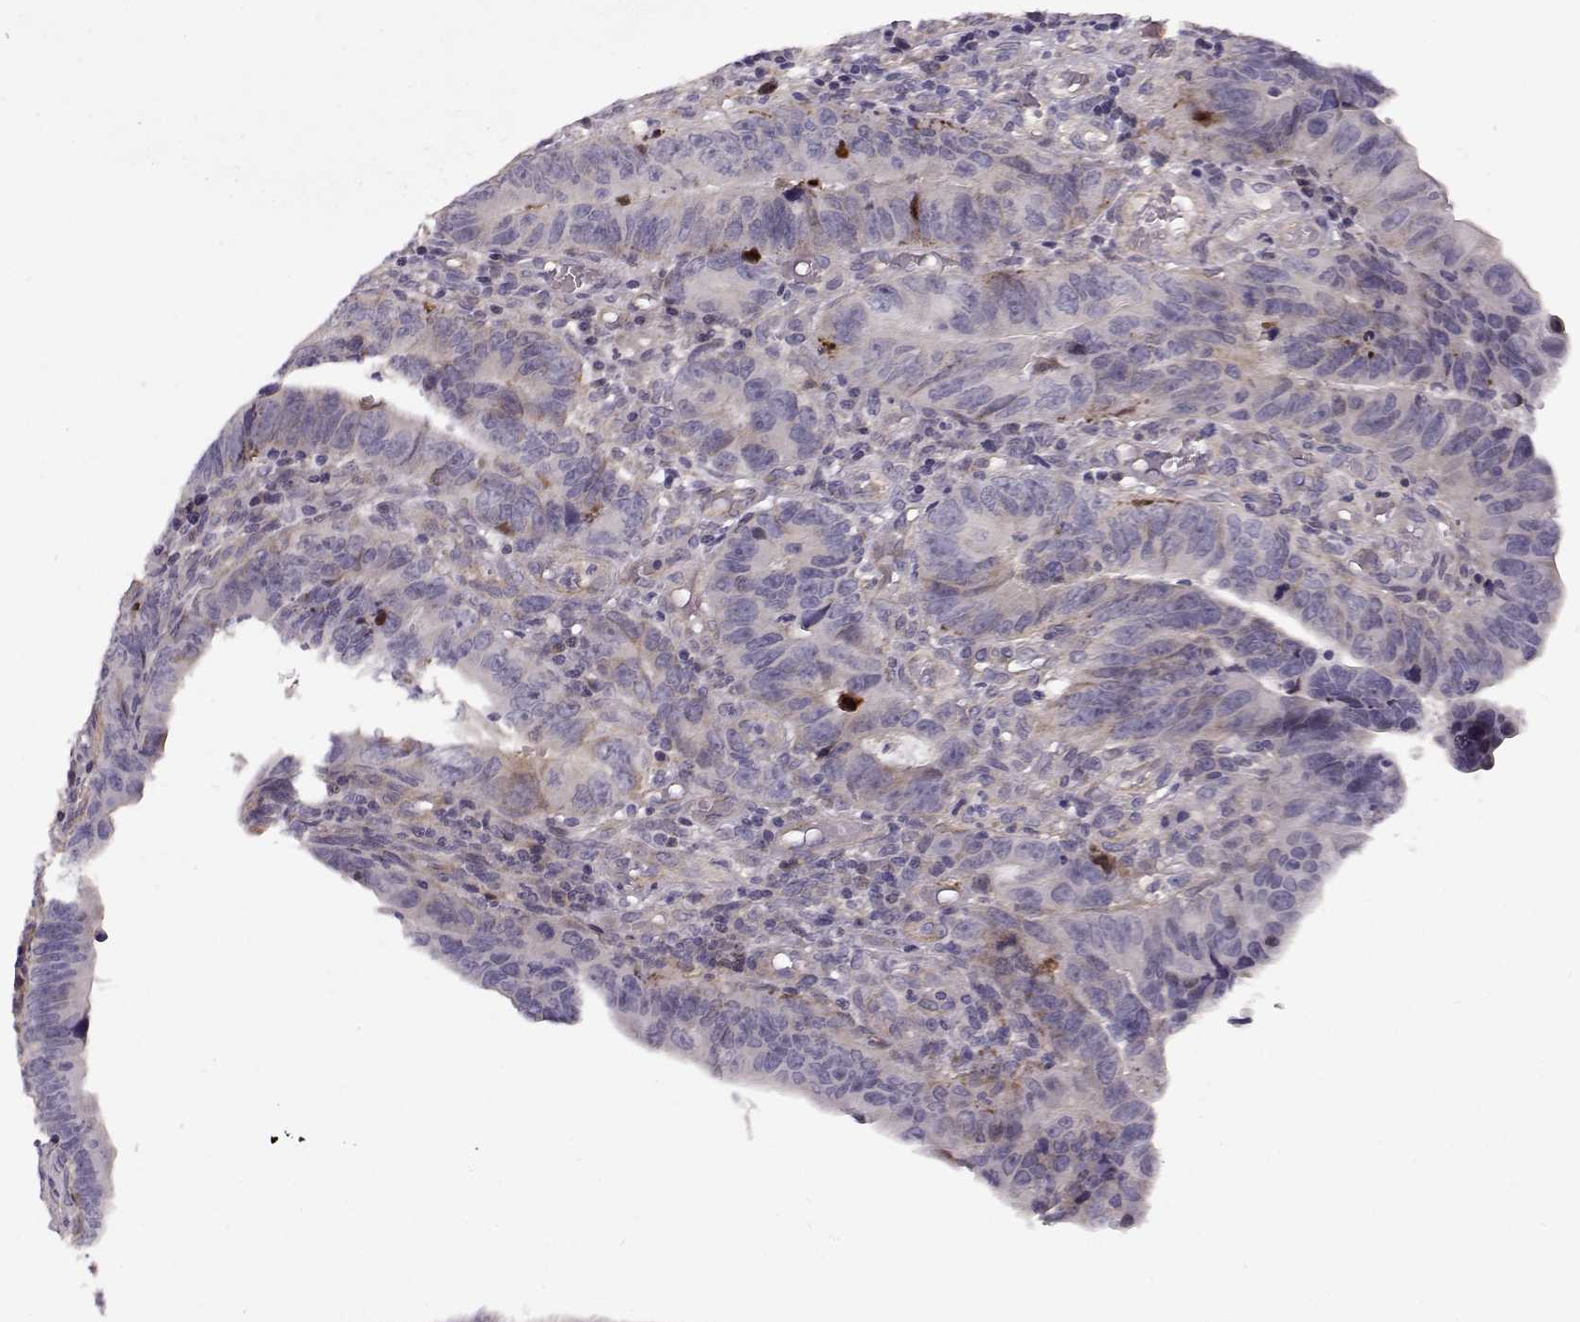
{"staining": {"intensity": "negative", "quantity": "none", "location": "none"}, "tissue": "colorectal cancer", "cell_type": "Tumor cells", "image_type": "cancer", "snomed": [{"axis": "morphology", "description": "Adenocarcinoma, NOS"}, {"axis": "topography", "description": "Colon"}], "caption": "Immunohistochemical staining of human colorectal cancer (adenocarcinoma) demonstrates no significant expression in tumor cells.", "gene": "RGS9BP", "patient": {"sex": "female", "age": 87}}